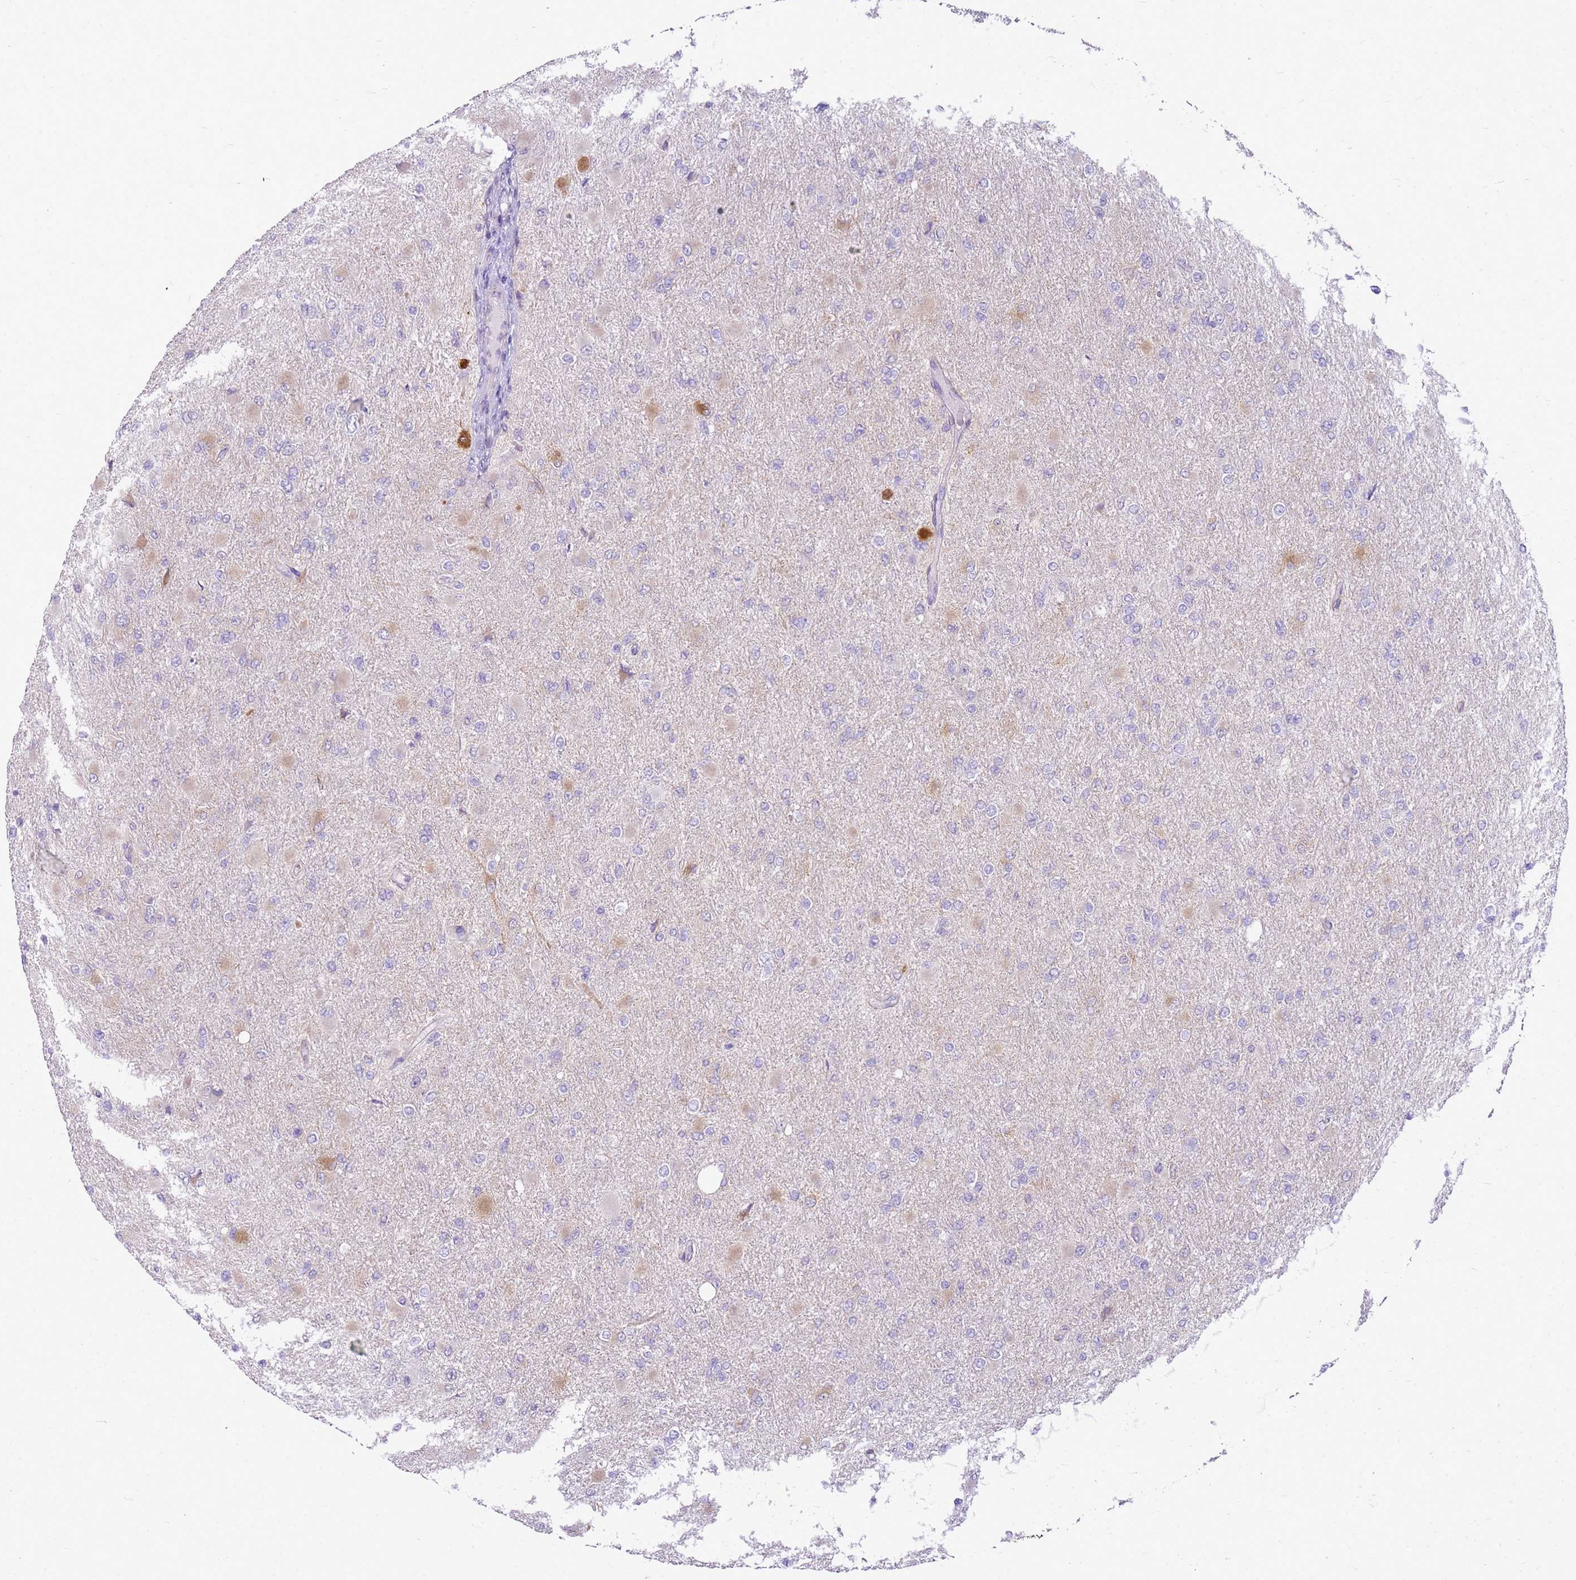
{"staining": {"intensity": "weak", "quantity": "<25%", "location": "cytoplasmic/membranous"}, "tissue": "glioma", "cell_type": "Tumor cells", "image_type": "cancer", "snomed": [{"axis": "morphology", "description": "Glioma, malignant, High grade"}, {"axis": "topography", "description": "Cerebral cortex"}], "caption": "The micrograph demonstrates no staining of tumor cells in malignant glioma (high-grade).", "gene": "HSPB1", "patient": {"sex": "female", "age": 36}}